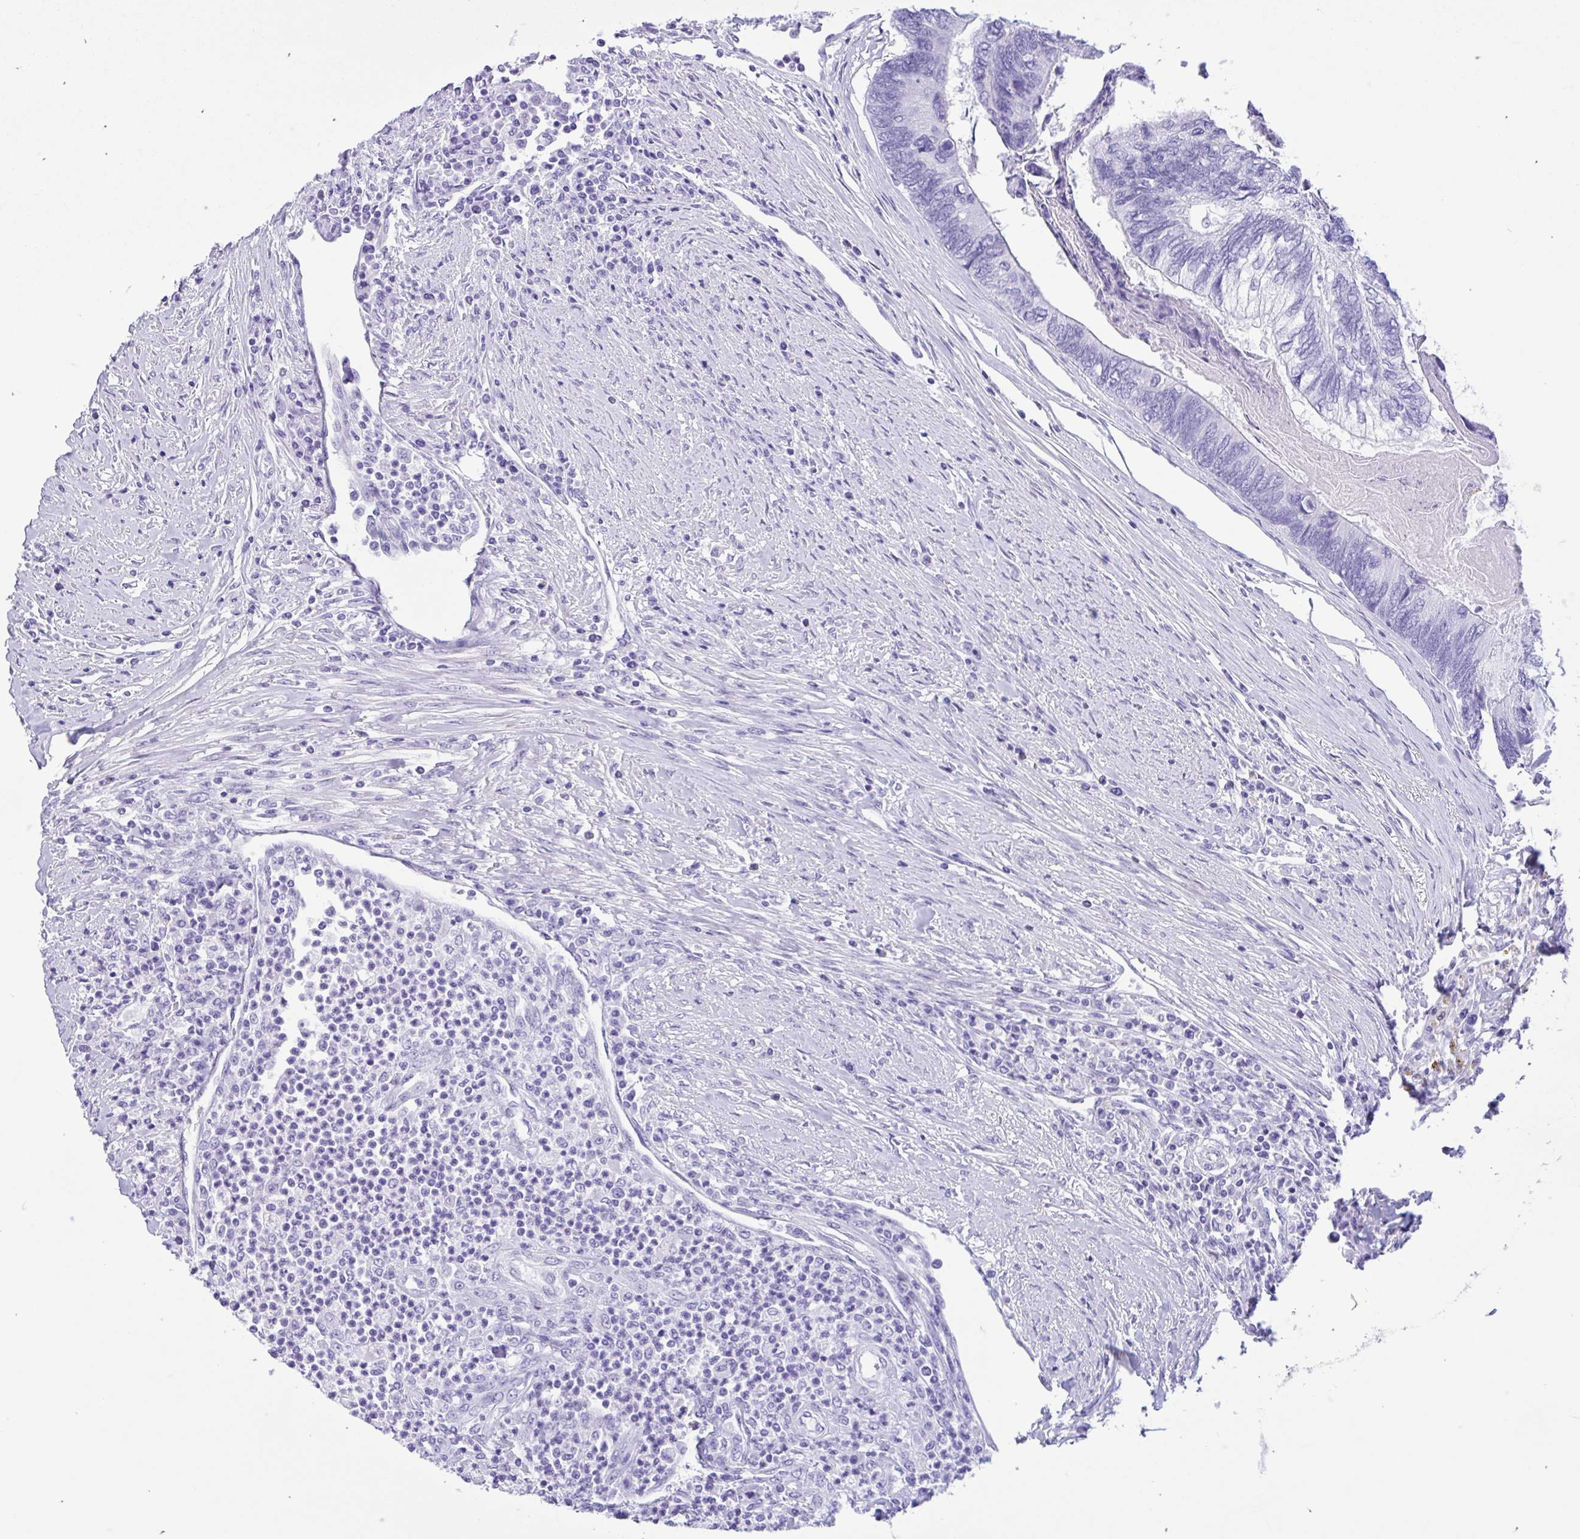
{"staining": {"intensity": "negative", "quantity": "none", "location": "none"}, "tissue": "colorectal cancer", "cell_type": "Tumor cells", "image_type": "cancer", "snomed": [{"axis": "morphology", "description": "Adenocarcinoma, NOS"}, {"axis": "topography", "description": "Colon"}], "caption": "A histopathology image of human colorectal adenocarcinoma is negative for staining in tumor cells.", "gene": "IAPP", "patient": {"sex": "female", "age": 67}}